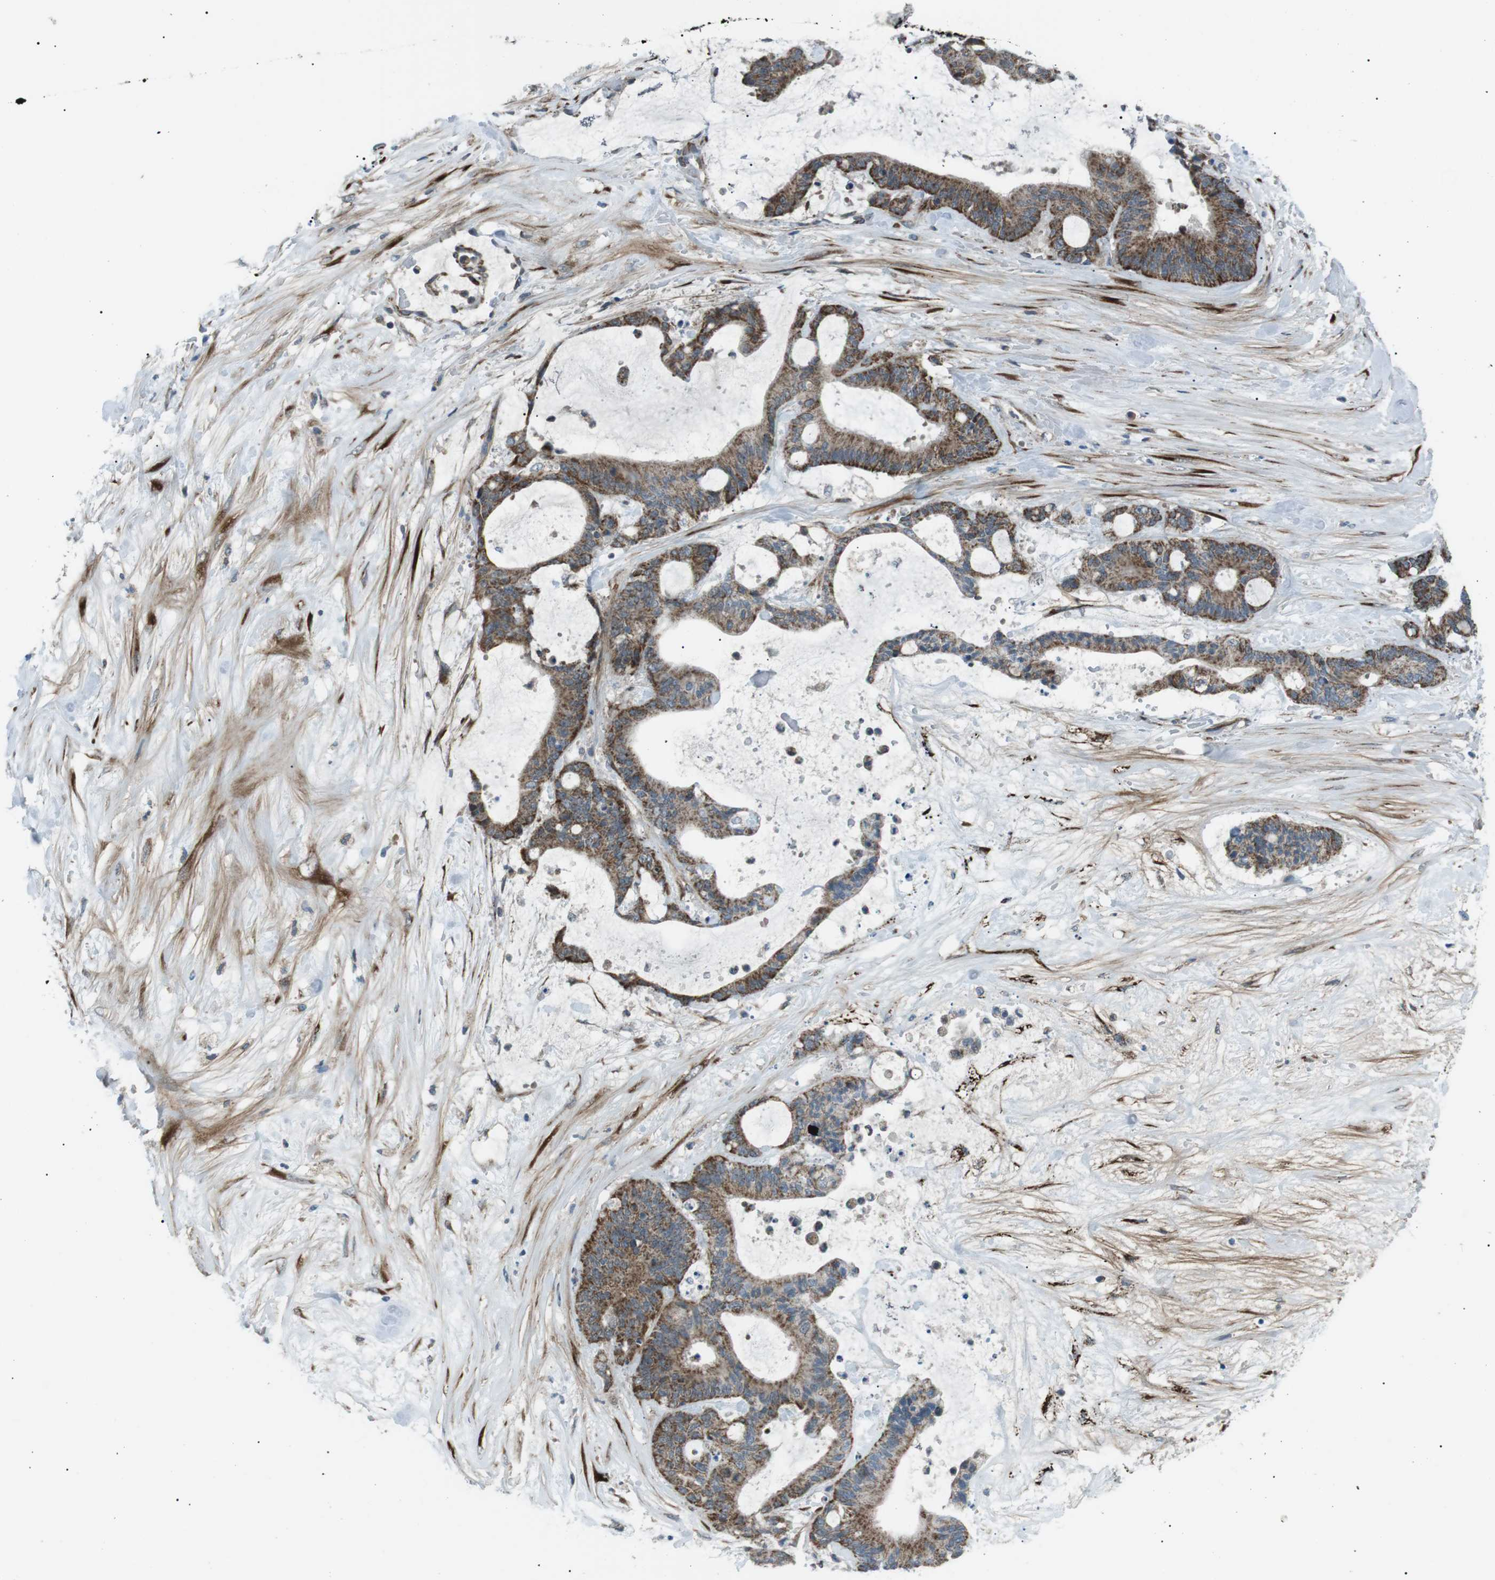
{"staining": {"intensity": "moderate", "quantity": ">75%", "location": "cytoplasmic/membranous"}, "tissue": "liver cancer", "cell_type": "Tumor cells", "image_type": "cancer", "snomed": [{"axis": "morphology", "description": "Cholangiocarcinoma"}, {"axis": "topography", "description": "Liver"}], "caption": "Moderate cytoplasmic/membranous protein expression is appreciated in about >75% of tumor cells in liver cholangiocarcinoma.", "gene": "ARID5B", "patient": {"sex": "female", "age": 73}}